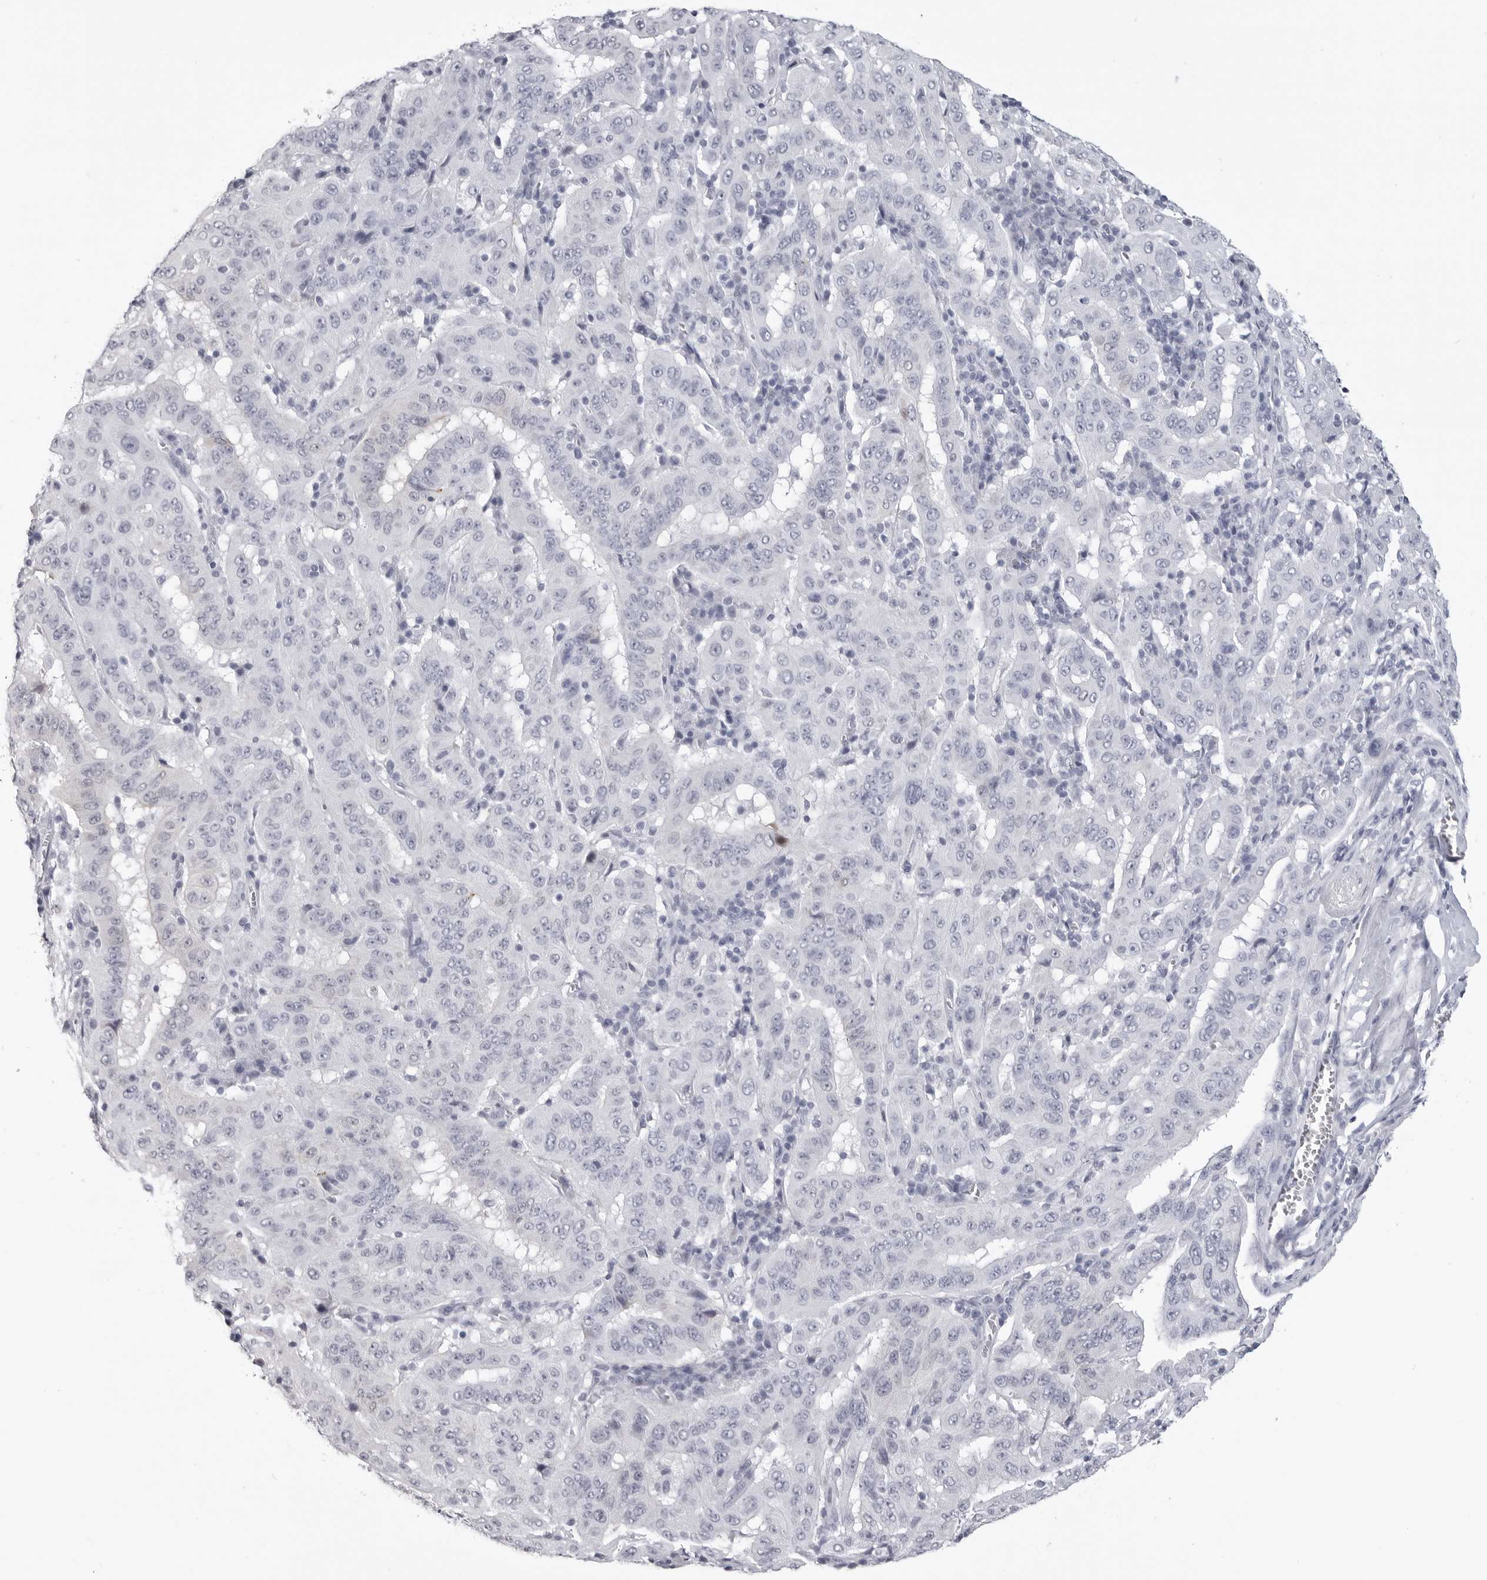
{"staining": {"intensity": "negative", "quantity": "none", "location": "none"}, "tissue": "pancreatic cancer", "cell_type": "Tumor cells", "image_type": "cancer", "snomed": [{"axis": "morphology", "description": "Adenocarcinoma, NOS"}, {"axis": "topography", "description": "Pancreas"}], "caption": "Immunohistochemistry (IHC) of human pancreatic adenocarcinoma reveals no staining in tumor cells.", "gene": "LGALS4", "patient": {"sex": "male", "age": 63}}